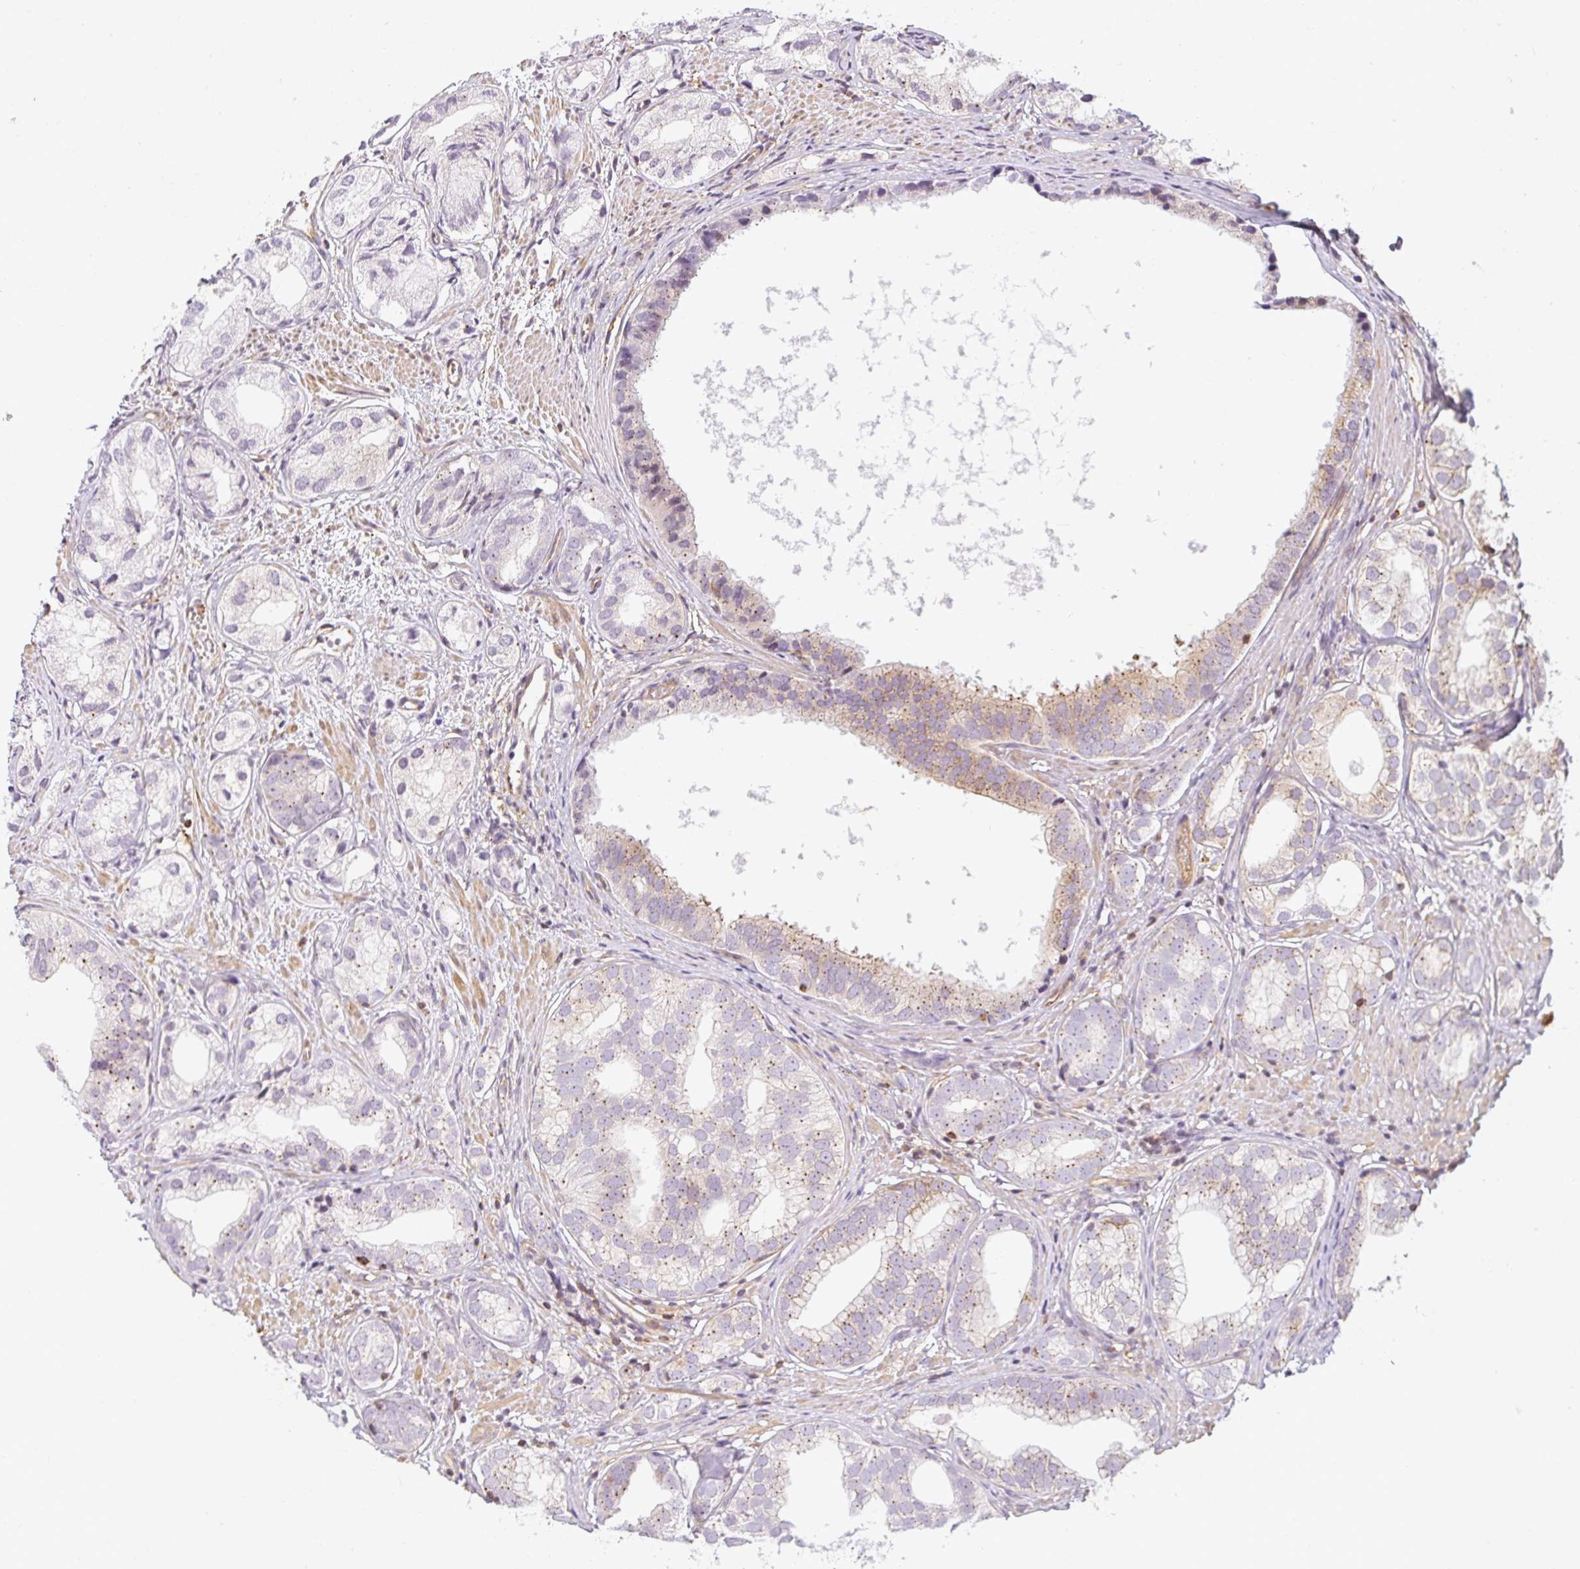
{"staining": {"intensity": "moderate", "quantity": "<25%", "location": "cytoplasmic/membranous"}, "tissue": "prostate cancer", "cell_type": "Tumor cells", "image_type": "cancer", "snomed": [{"axis": "morphology", "description": "Adenocarcinoma, High grade"}, {"axis": "topography", "description": "Prostate"}], "caption": "This histopathology image demonstrates immunohistochemistry (IHC) staining of human adenocarcinoma (high-grade) (prostate), with low moderate cytoplasmic/membranous positivity in about <25% of tumor cells.", "gene": "SULF1", "patient": {"sex": "male", "age": 82}}